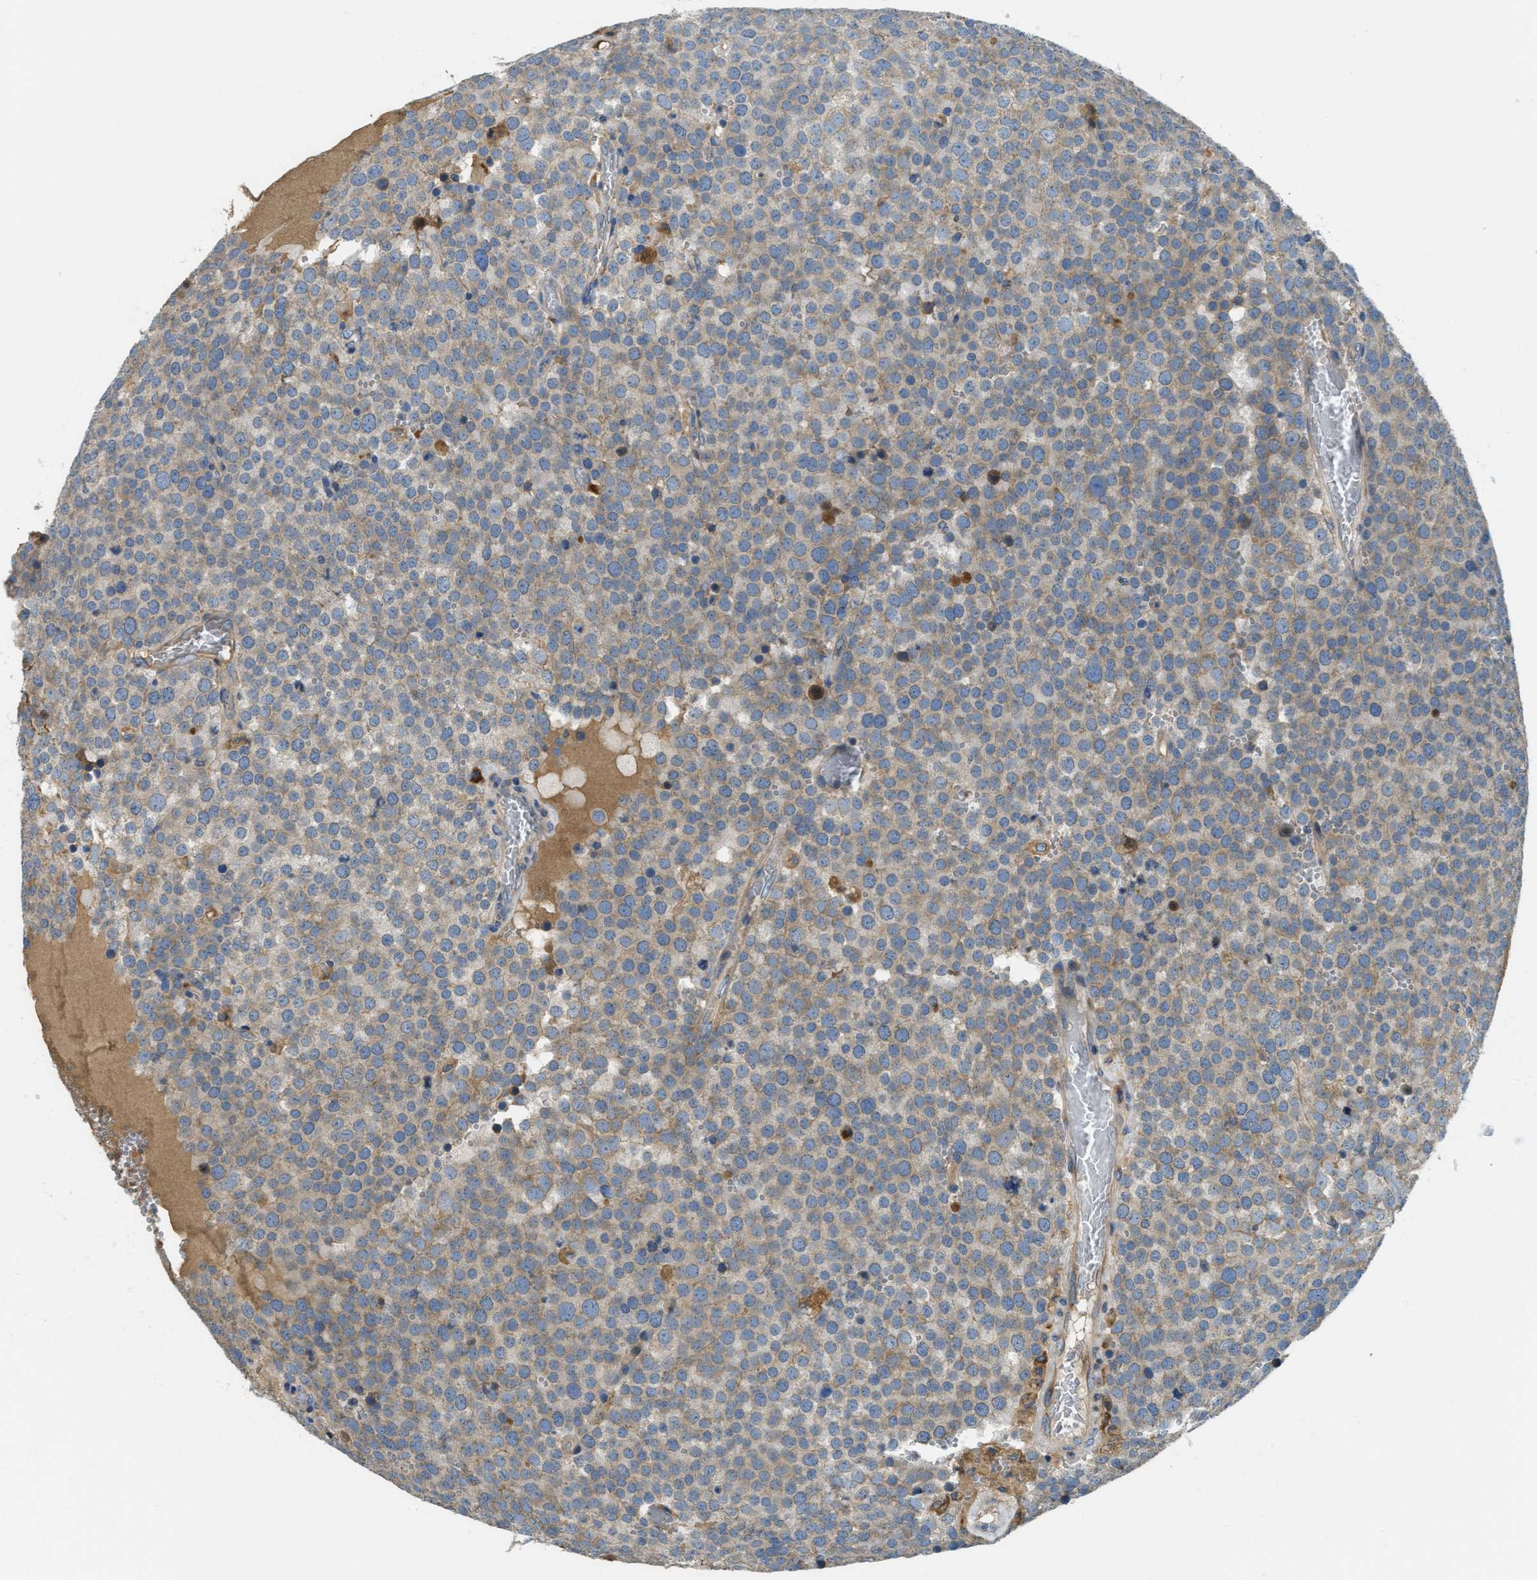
{"staining": {"intensity": "weak", "quantity": "<25%", "location": "cytoplasmic/membranous"}, "tissue": "testis cancer", "cell_type": "Tumor cells", "image_type": "cancer", "snomed": [{"axis": "morphology", "description": "Normal tissue, NOS"}, {"axis": "morphology", "description": "Seminoma, NOS"}, {"axis": "topography", "description": "Testis"}], "caption": "DAB (3,3'-diaminobenzidine) immunohistochemical staining of testis cancer exhibits no significant positivity in tumor cells.", "gene": "SSR1", "patient": {"sex": "male", "age": 71}}